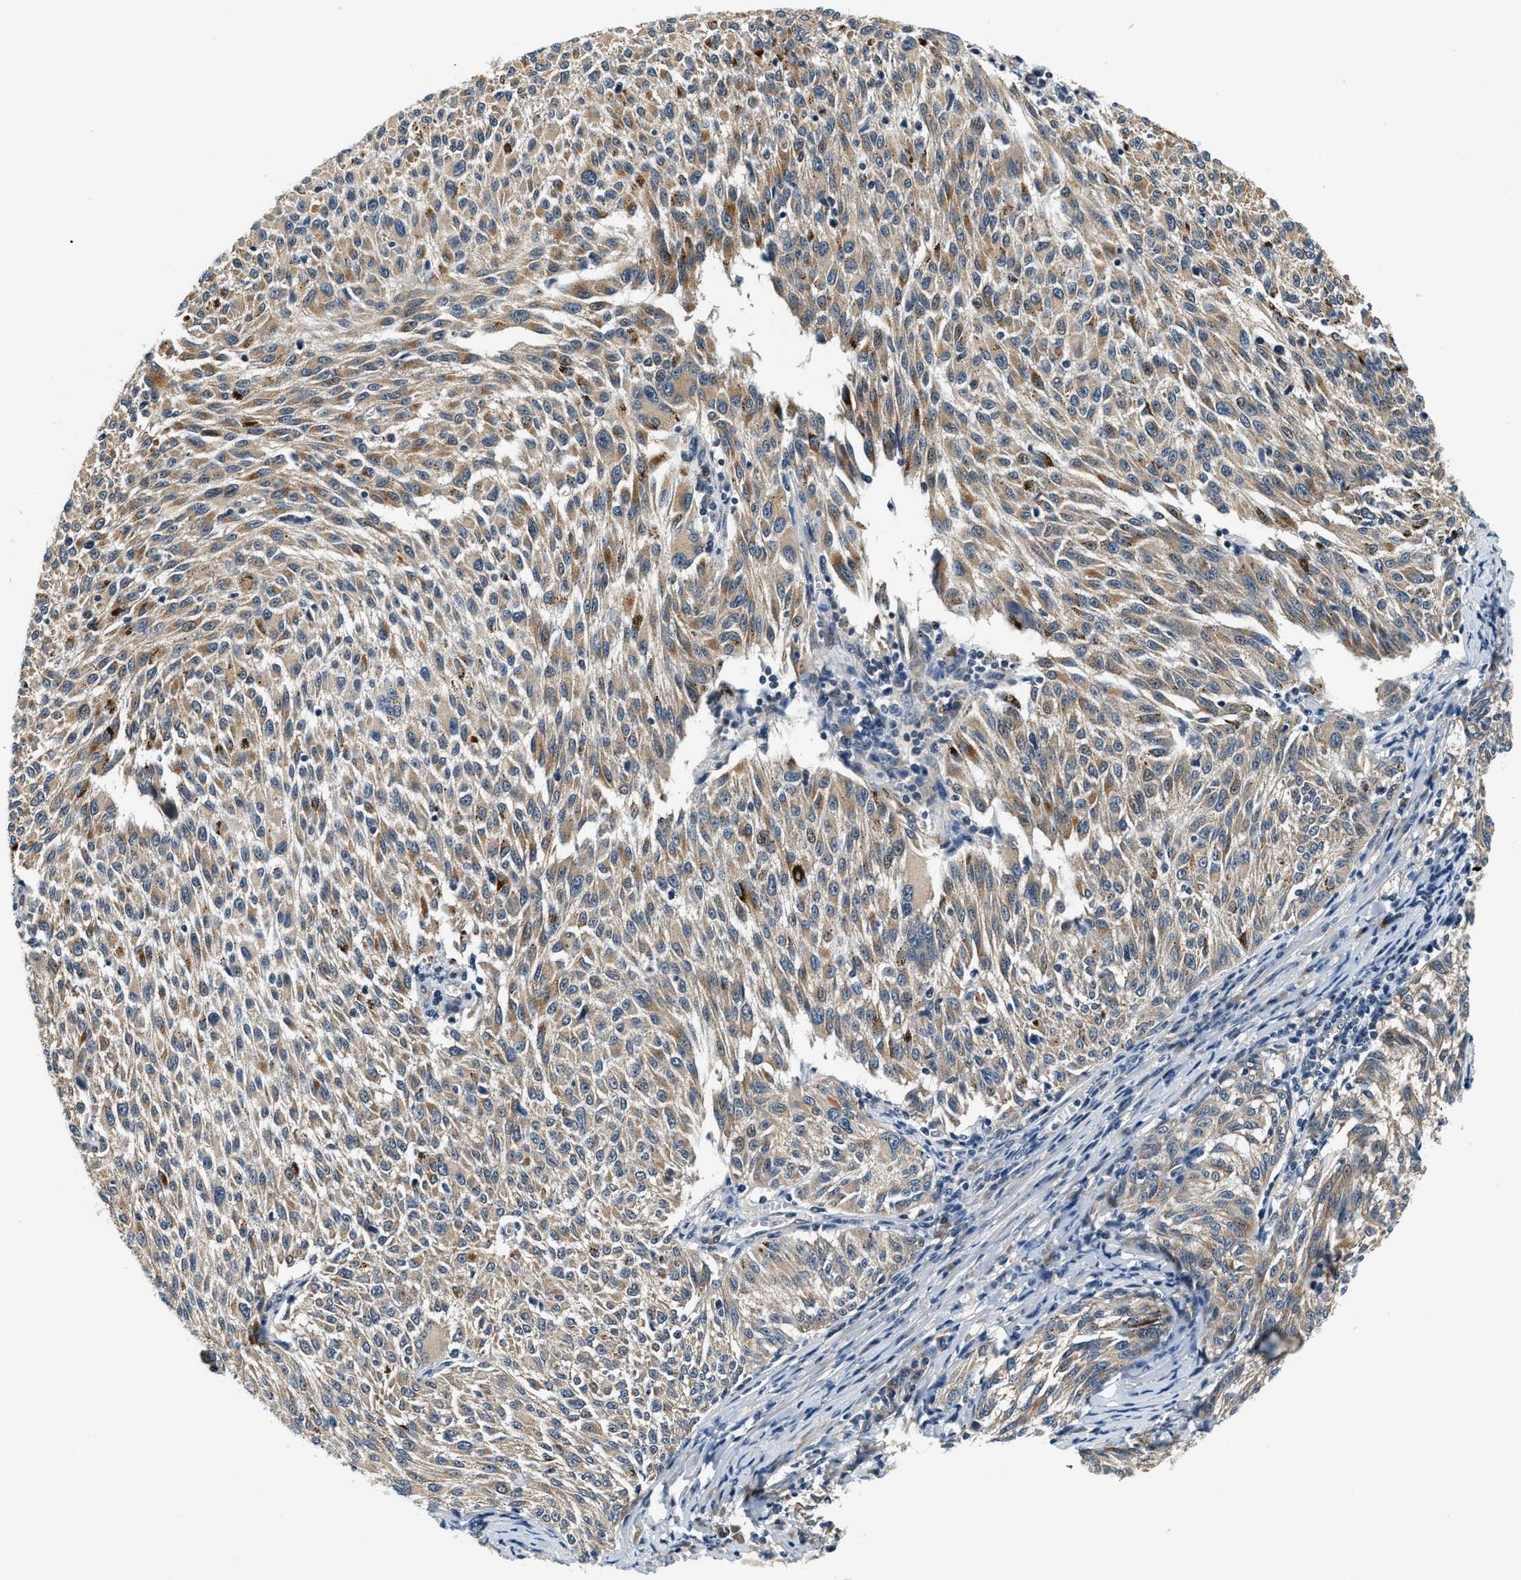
{"staining": {"intensity": "moderate", "quantity": ">75%", "location": "cytoplasmic/membranous"}, "tissue": "melanoma", "cell_type": "Tumor cells", "image_type": "cancer", "snomed": [{"axis": "morphology", "description": "Malignant melanoma, NOS"}, {"axis": "topography", "description": "Skin"}], "caption": "Malignant melanoma stained with a protein marker demonstrates moderate staining in tumor cells.", "gene": "YAE1", "patient": {"sex": "female", "age": 72}}